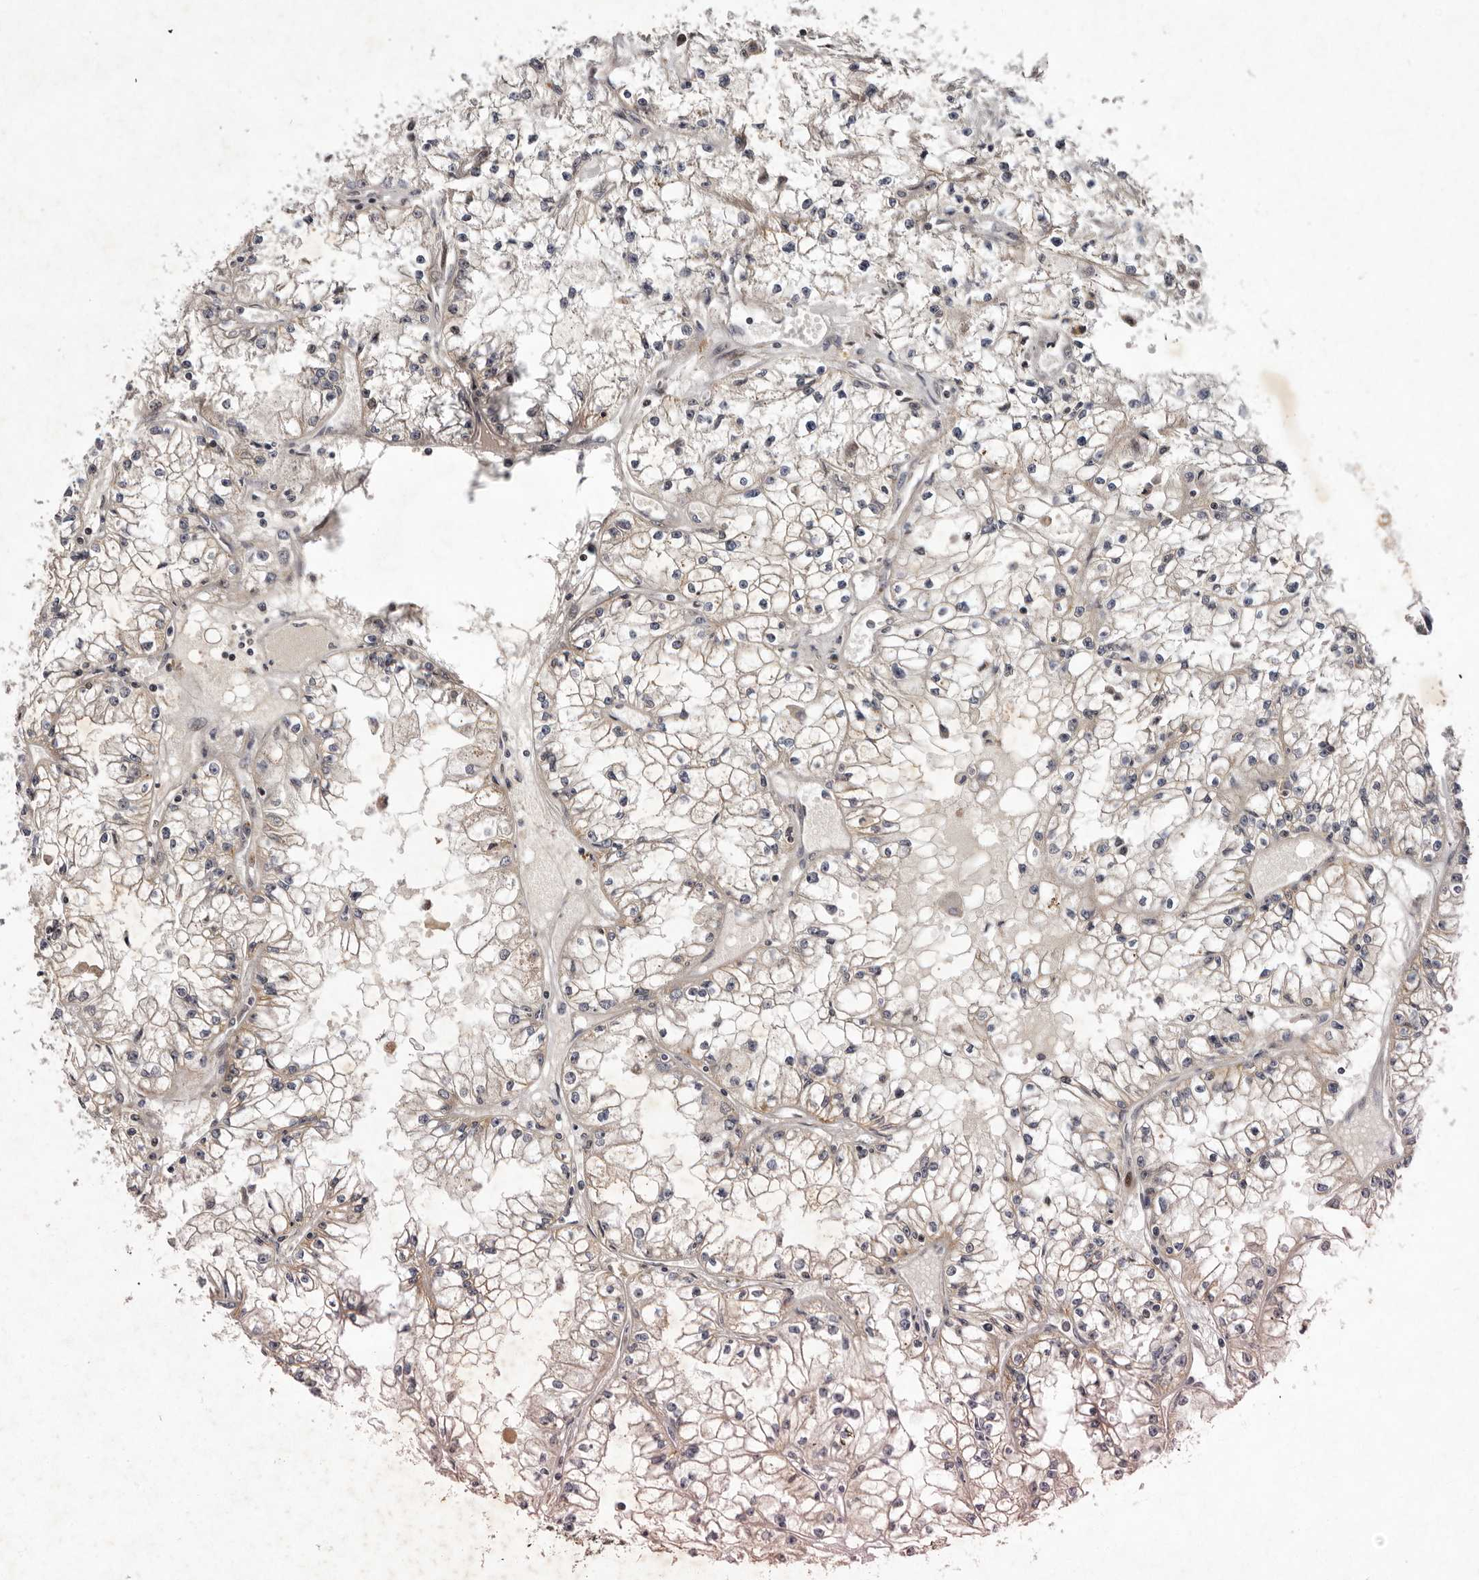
{"staining": {"intensity": "weak", "quantity": "<25%", "location": "cytoplasmic/membranous,nuclear"}, "tissue": "renal cancer", "cell_type": "Tumor cells", "image_type": "cancer", "snomed": [{"axis": "morphology", "description": "Adenocarcinoma, NOS"}, {"axis": "topography", "description": "Kidney"}], "caption": "Immunohistochemistry (IHC) image of renal adenocarcinoma stained for a protein (brown), which demonstrates no staining in tumor cells.", "gene": "ABL1", "patient": {"sex": "male", "age": 56}}